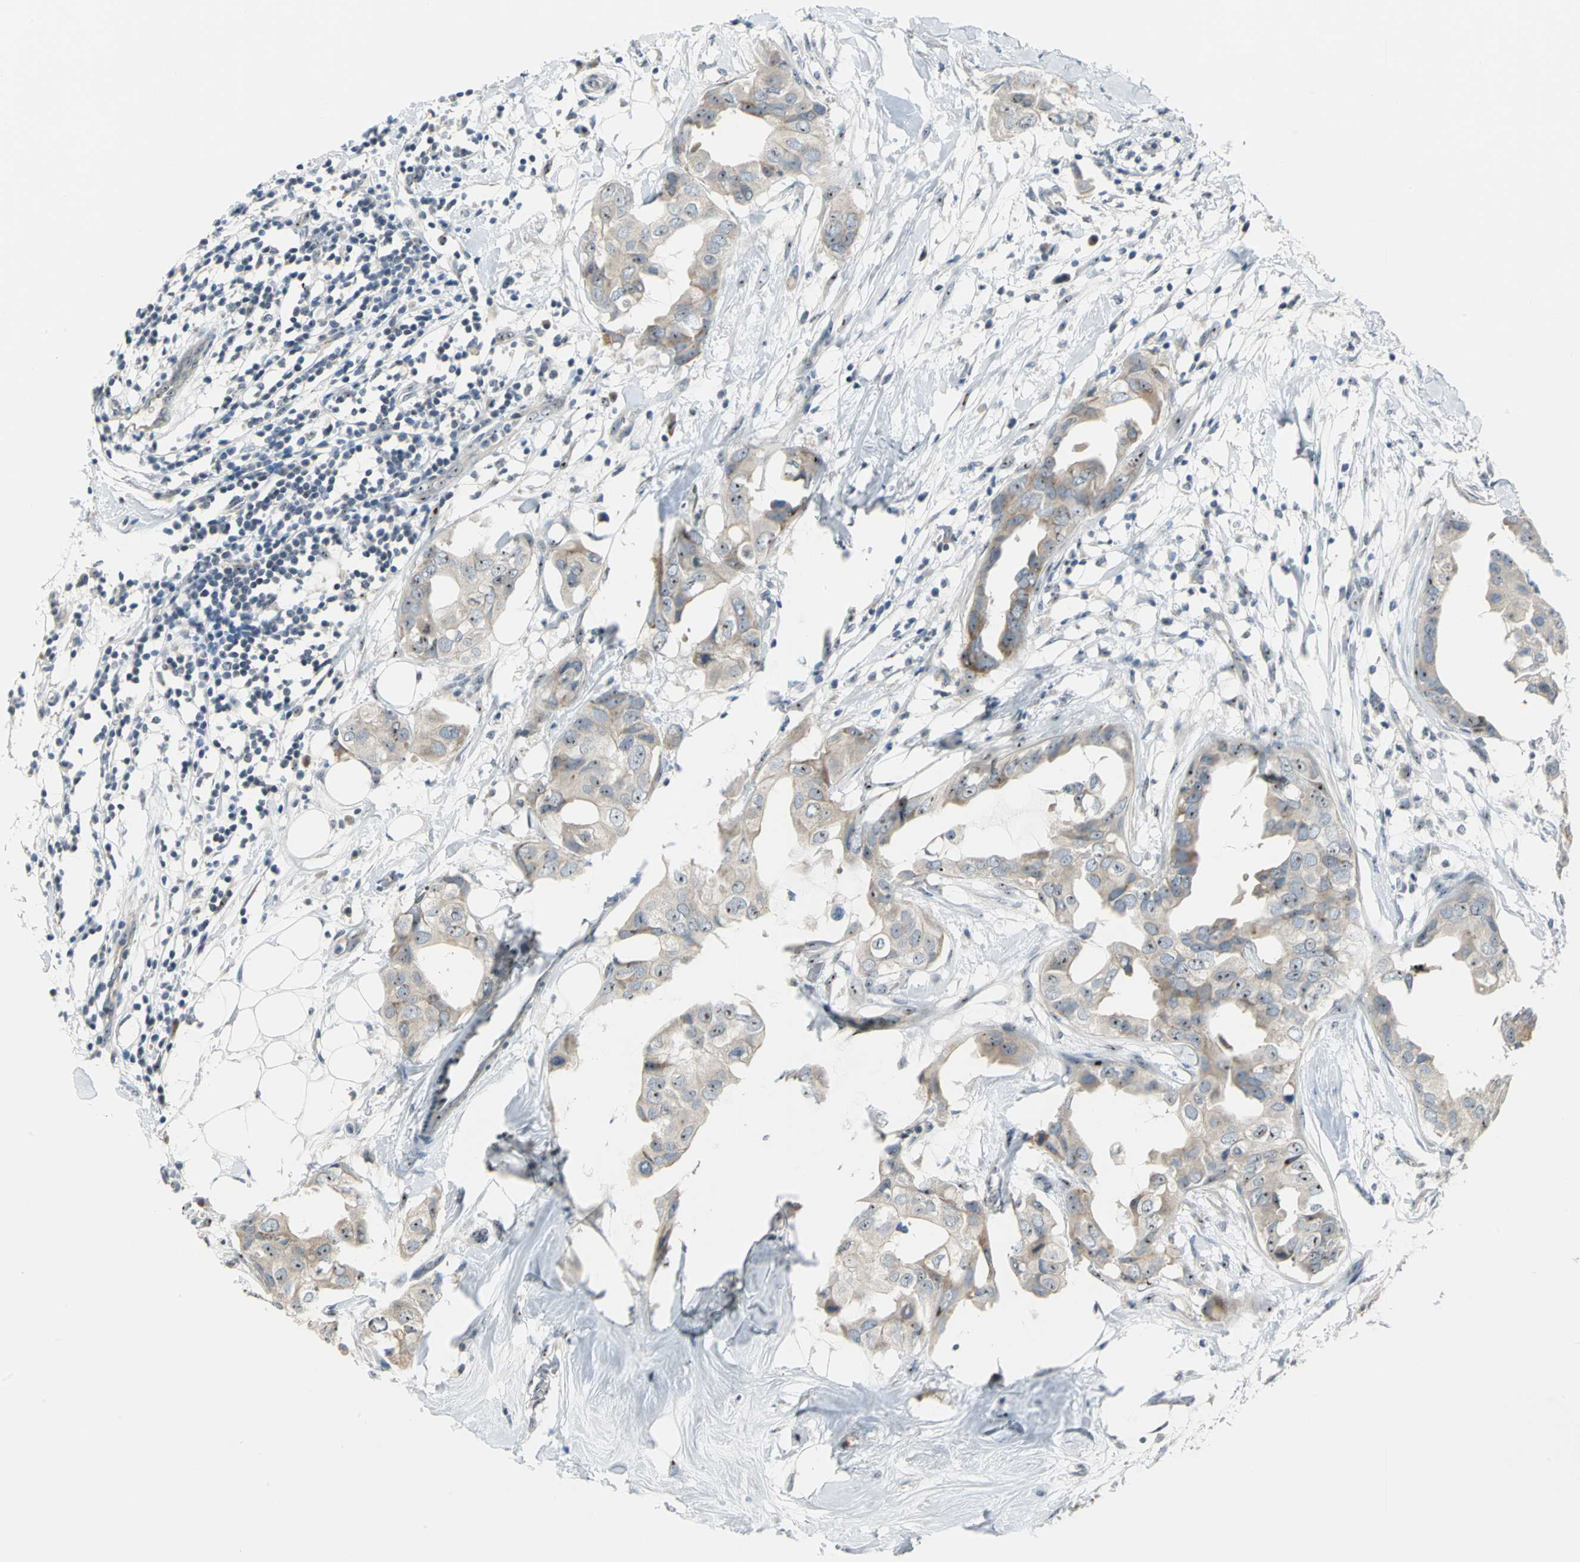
{"staining": {"intensity": "strong", "quantity": ">75%", "location": "nuclear"}, "tissue": "breast cancer", "cell_type": "Tumor cells", "image_type": "cancer", "snomed": [{"axis": "morphology", "description": "Duct carcinoma"}, {"axis": "topography", "description": "Breast"}], "caption": "An image of intraductal carcinoma (breast) stained for a protein reveals strong nuclear brown staining in tumor cells. The staining was performed using DAB (3,3'-diaminobenzidine) to visualize the protein expression in brown, while the nuclei were stained in blue with hematoxylin (Magnification: 20x).", "gene": "MYBBP1A", "patient": {"sex": "female", "age": 40}}